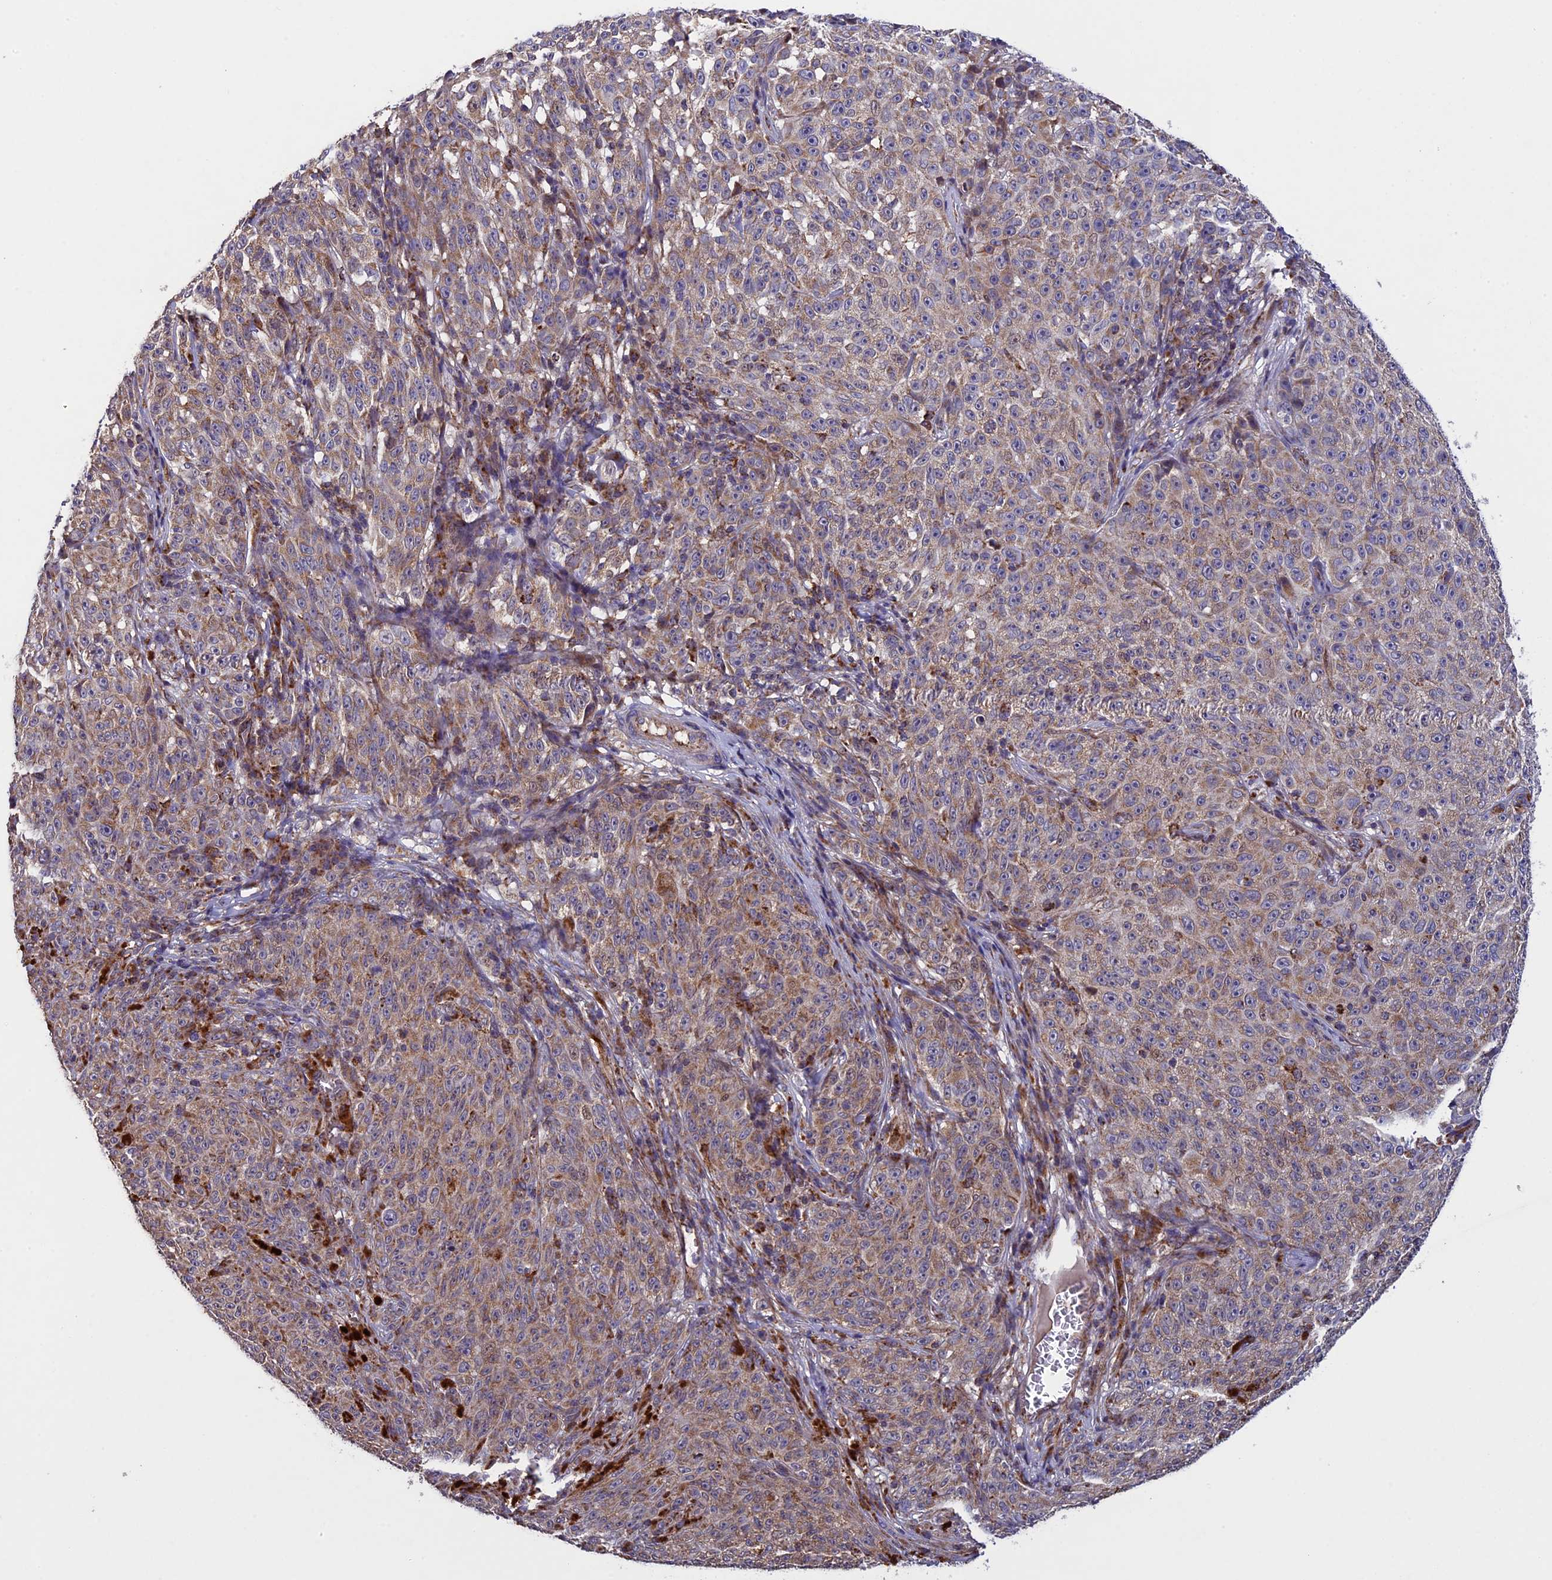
{"staining": {"intensity": "weak", "quantity": "25%-75%", "location": "cytoplasmic/membranous"}, "tissue": "melanoma", "cell_type": "Tumor cells", "image_type": "cancer", "snomed": [{"axis": "morphology", "description": "Malignant melanoma, NOS"}, {"axis": "topography", "description": "Skin"}], "caption": "An immunohistochemistry (IHC) histopathology image of neoplastic tissue is shown. Protein staining in brown labels weak cytoplasmic/membranous positivity in malignant melanoma within tumor cells.", "gene": "RNF17", "patient": {"sex": "female", "age": 82}}